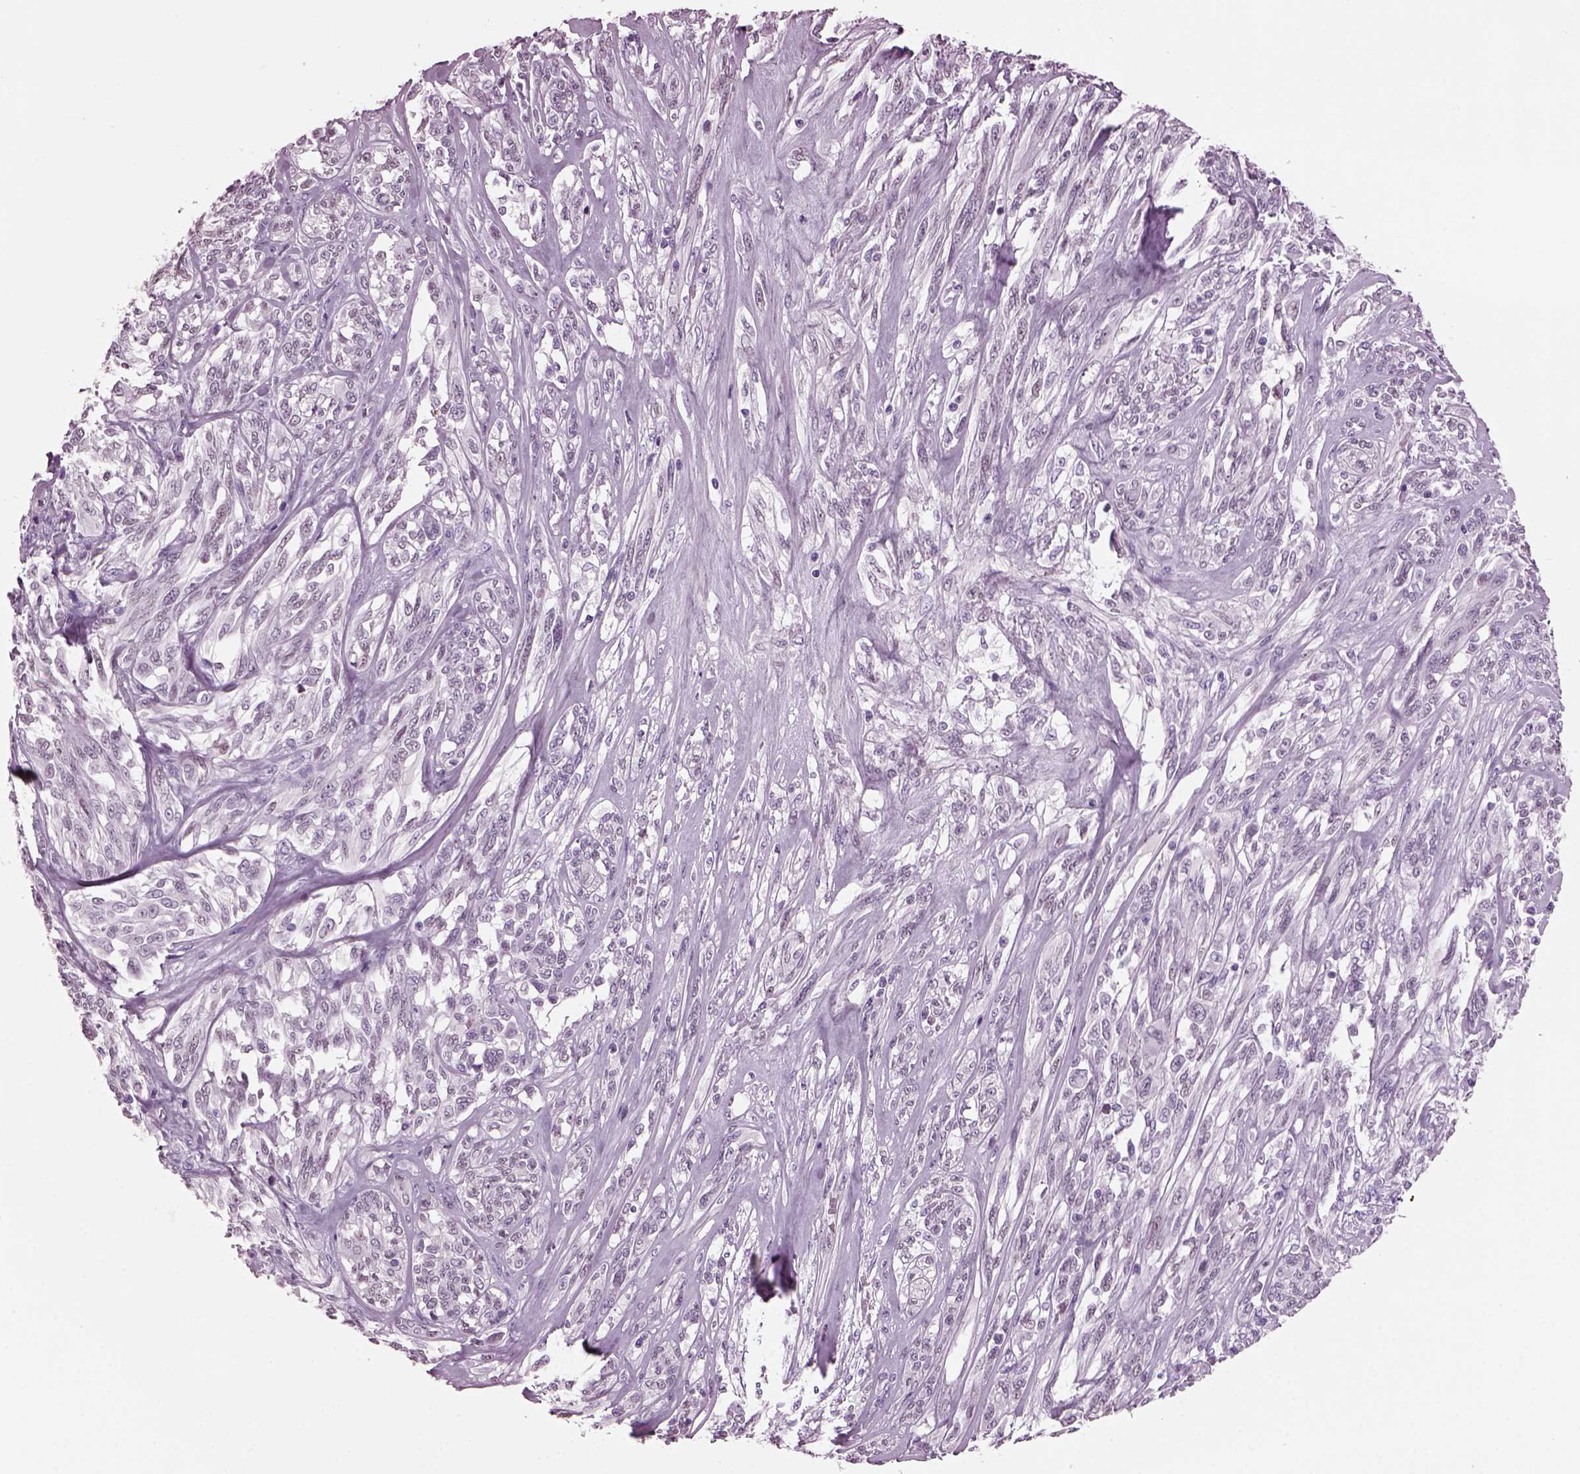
{"staining": {"intensity": "negative", "quantity": "none", "location": "none"}, "tissue": "melanoma", "cell_type": "Tumor cells", "image_type": "cancer", "snomed": [{"axis": "morphology", "description": "Malignant melanoma, NOS"}, {"axis": "topography", "description": "Skin"}], "caption": "A high-resolution micrograph shows immunohistochemistry (IHC) staining of melanoma, which displays no significant expression in tumor cells.", "gene": "KRTAP3-2", "patient": {"sex": "female", "age": 91}}